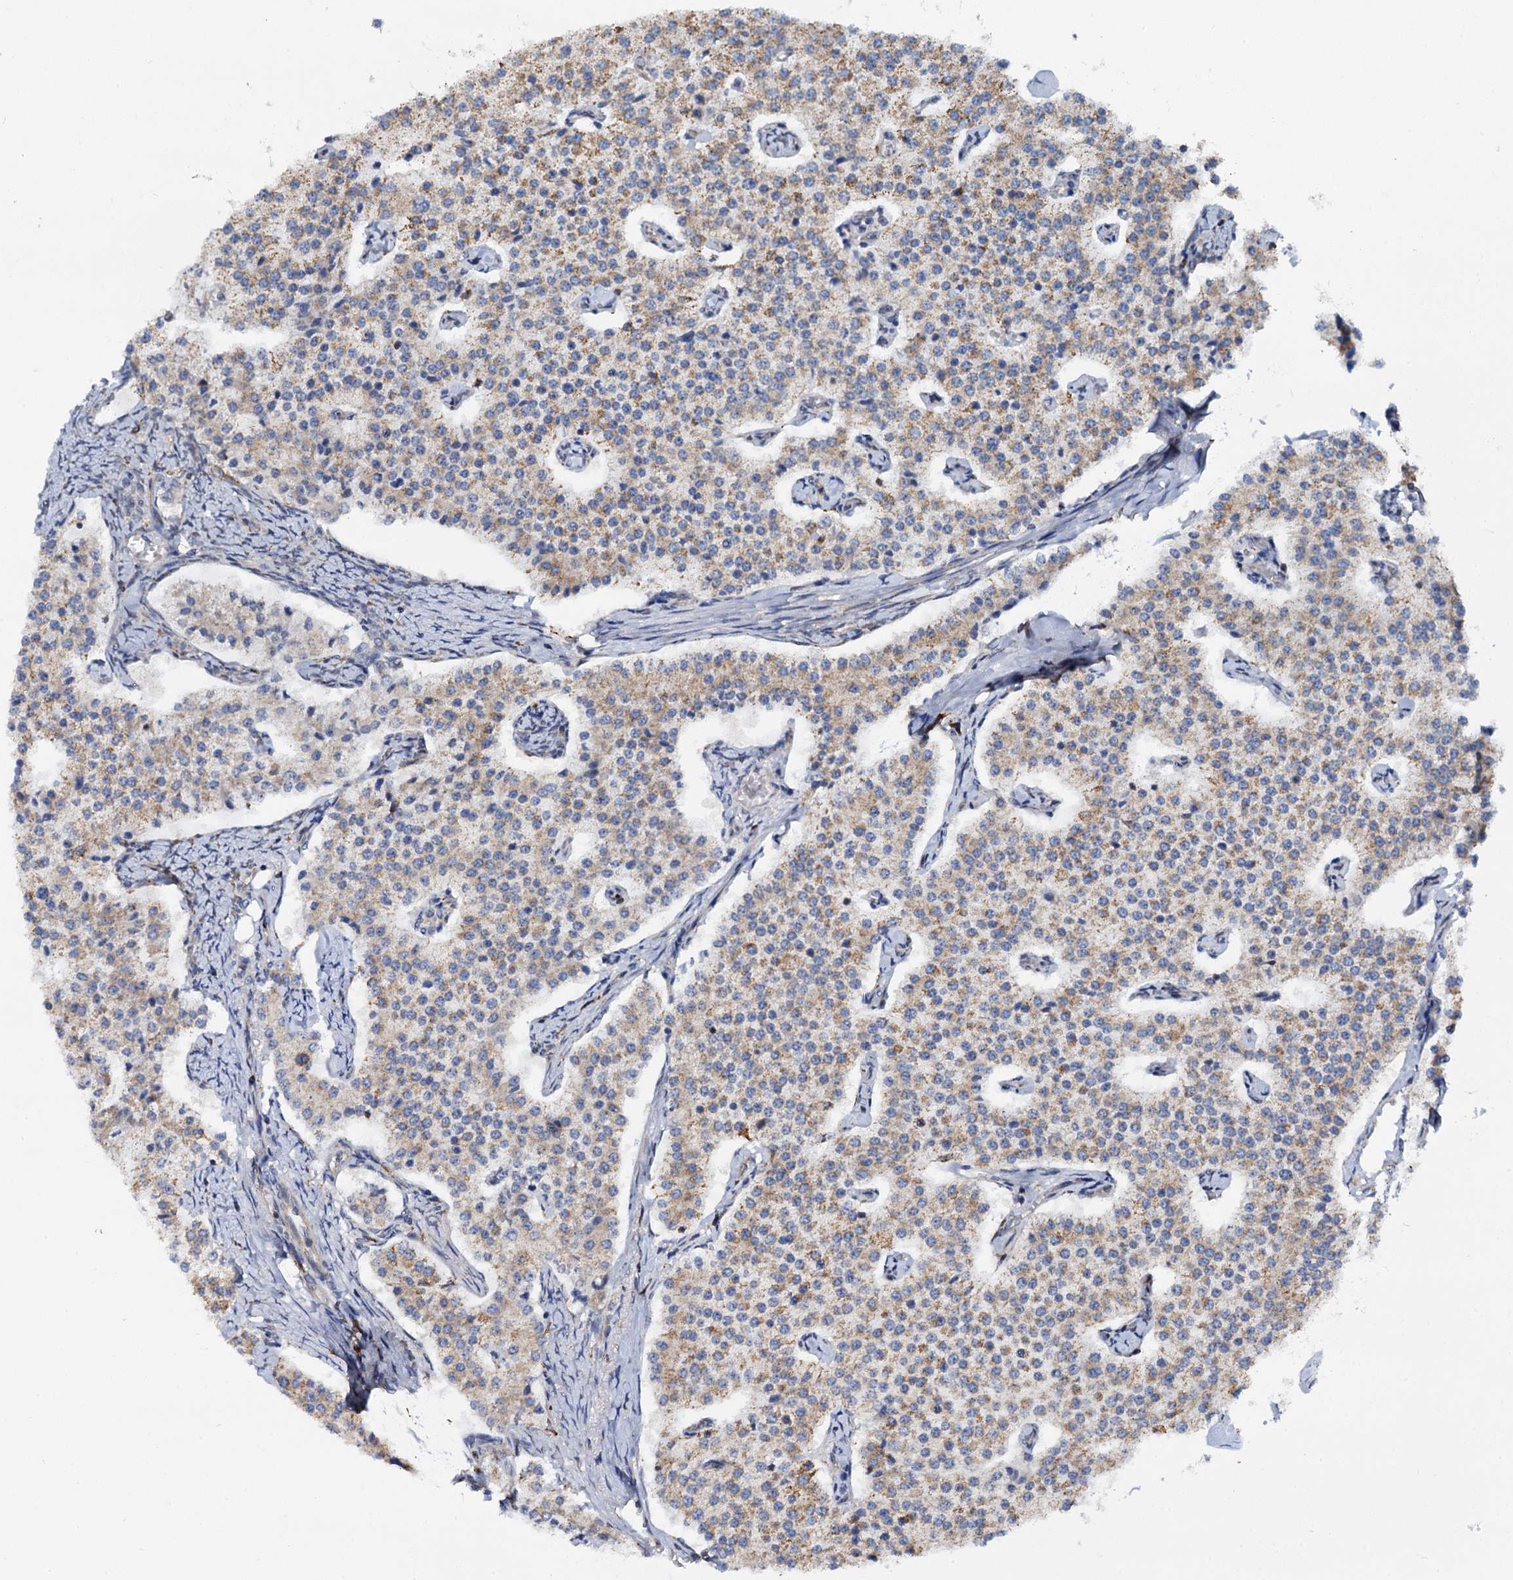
{"staining": {"intensity": "weak", "quantity": ">75%", "location": "cytoplasmic/membranous"}, "tissue": "carcinoid", "cell_type": "Tumor cells", "image_type": "cancer", "snomed": [{"axis": "morphology", "description": "Carcinoid, malignant, NOS"}, {"axis": "topography", "description": "Colon"}], "caption": "Immunohistochemistry (IHC) of human malignant carcinoid shows low levels of weak cytoplasmic/membranous positivity in approximately >75% of tumor cells. (brown staining indicates protein expression, while blue staining denotes nuclei).", "gene": "UFM1", "patient": {"sex": "female", "age": 52}}